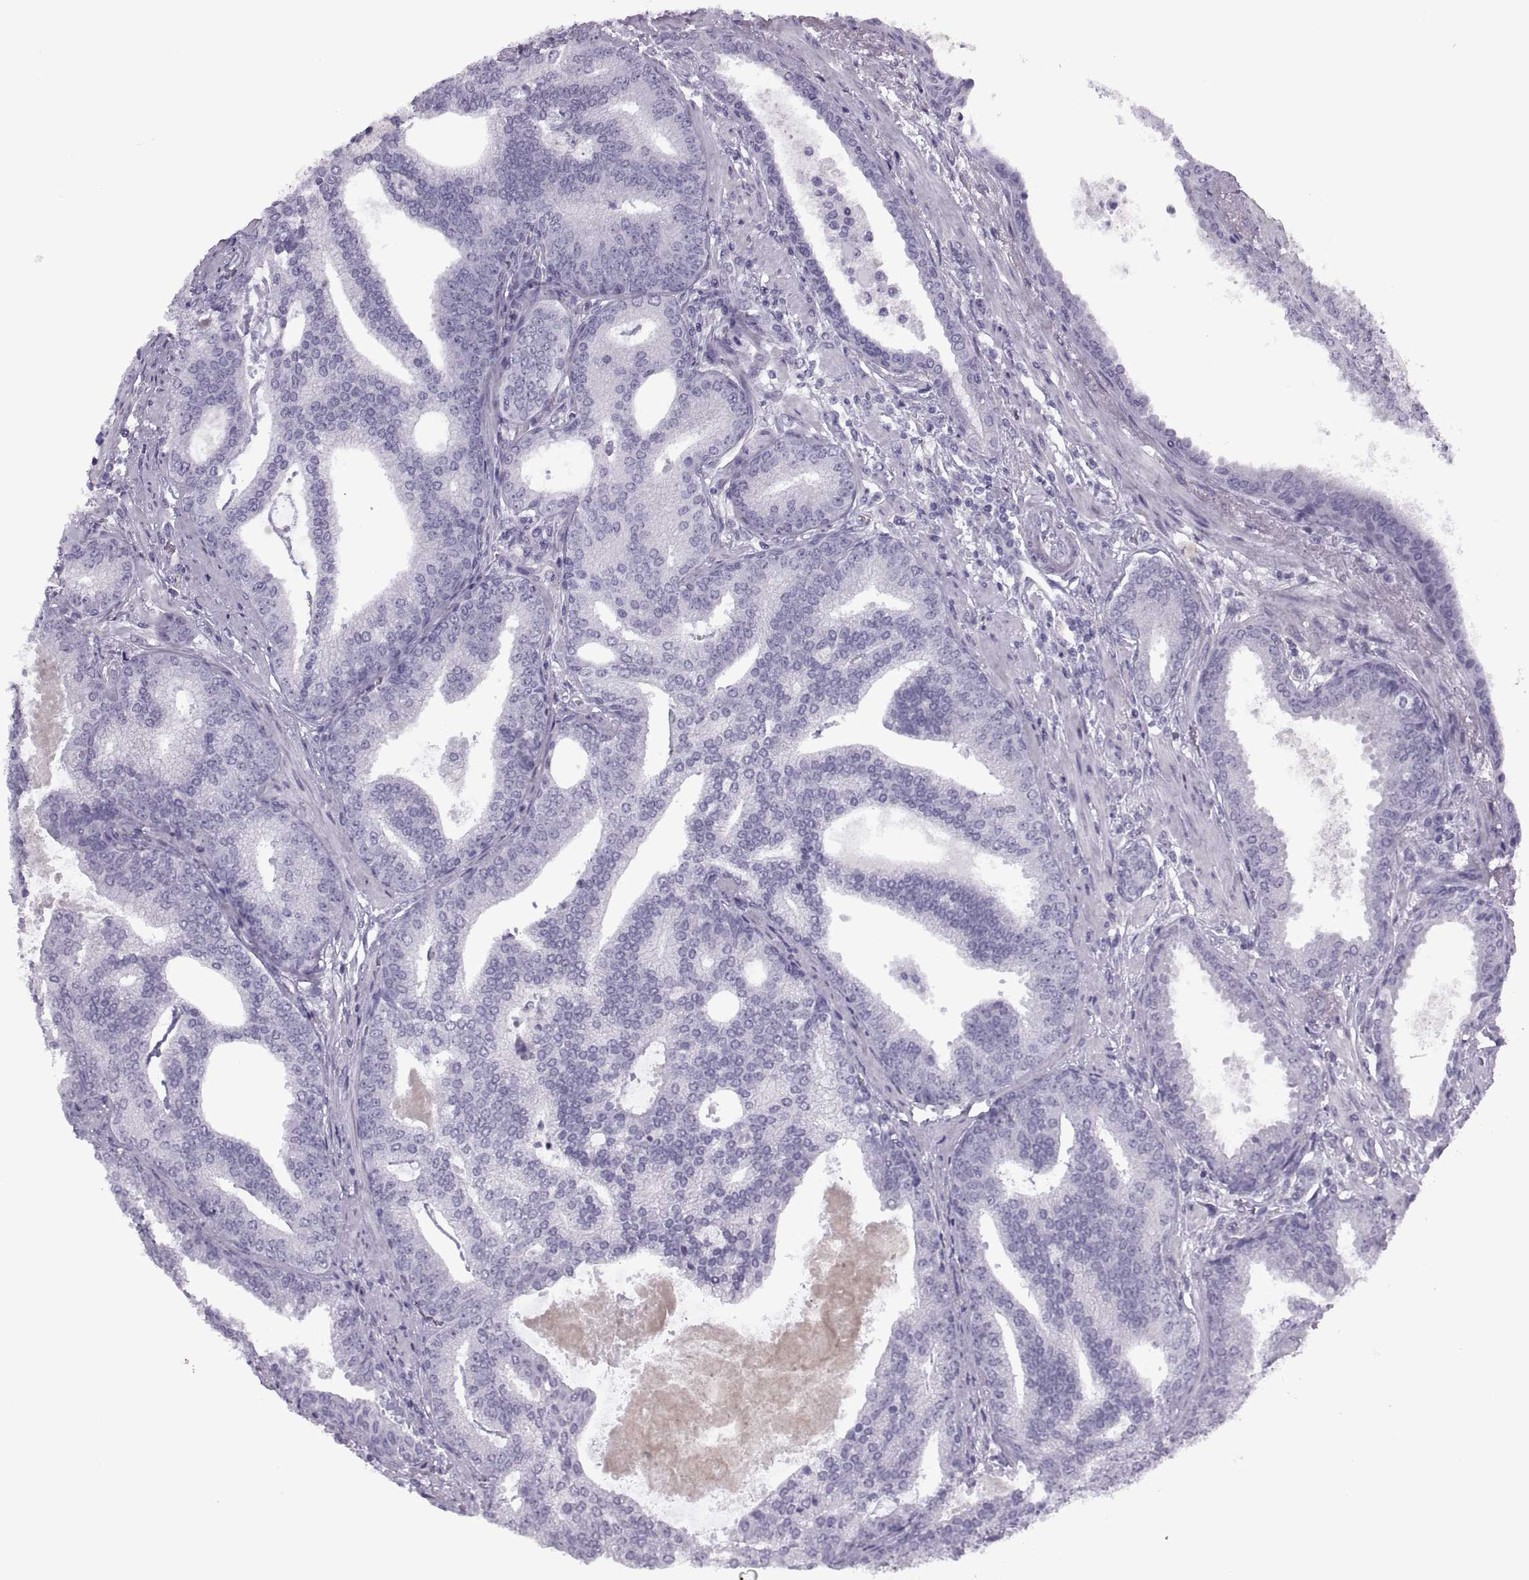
{"staining": {"intensity": "negative", "quantity": "none", "location": "none"}, "tissue": "prostate cancer", "cell_type": "Tumor cells", "image_type": "cancer", "snomed": [{"axis": "morphology", "description": "Adenocarcinoma, NOS"}, {"axis": "topography", "description": "Prostate"}], "caption": "A high-resolution photomicrograph shows immunohistochemistry staining of prostate adenocarcinoma, which exhibits no significant staining in tumor cells.", "gene": "FAM24A", "patient": {"sex": "male", "age": 64}}